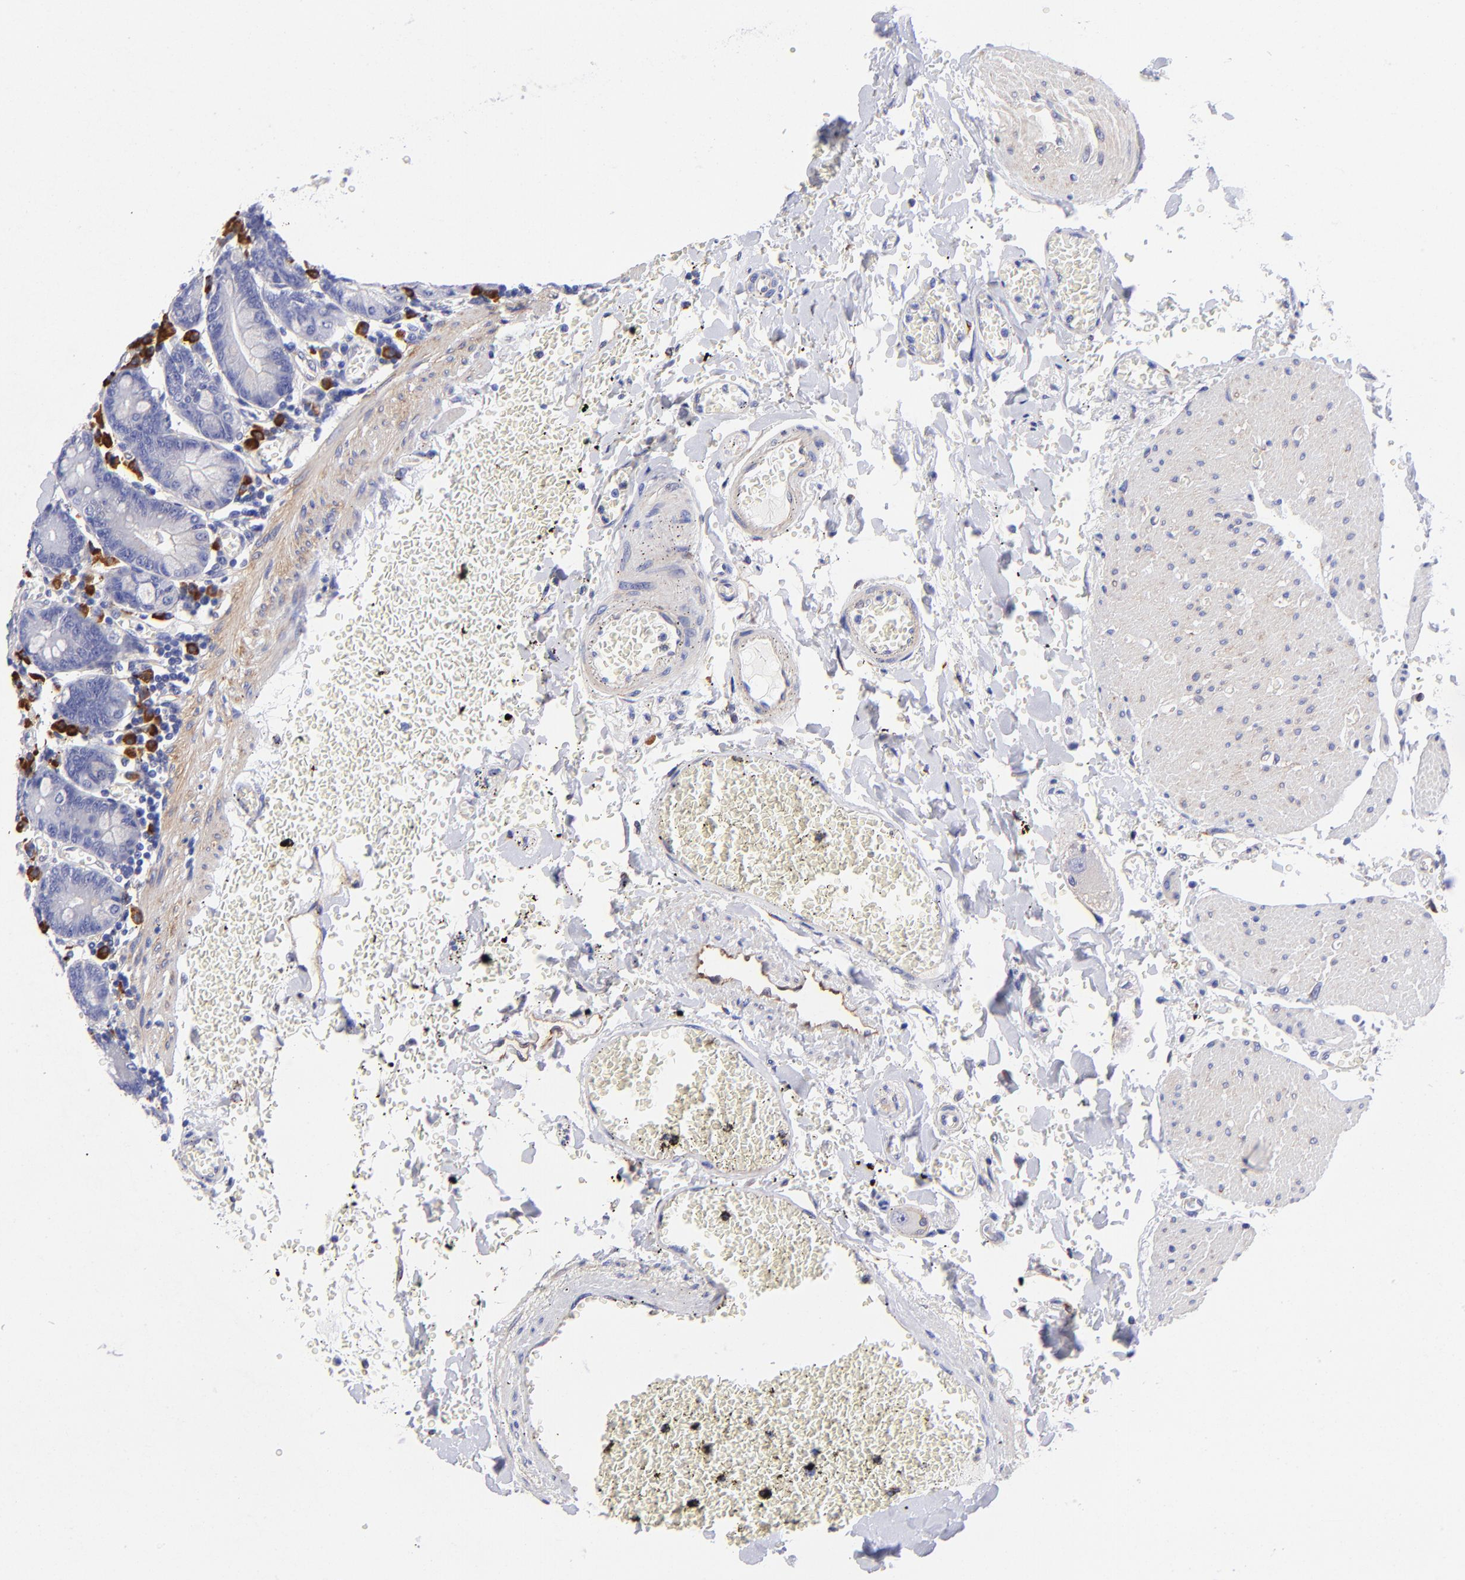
{"staining": {"intensity": "negative", "quantity": "none", "location": "none"}, "tissue": "small intestine", "cell_type": "Glandular cells", "image_type": "normal", "snomed": [{"axis": "morphology", "description": "Normal tissue, NOS"}, {"axis": "topography", "description": "Small intestine"}], "caption": "The image demonstrates no staining of glandular cells in unremarkable small intestine. The staining is performed using DAB (3,3'-diaminobenzidine) brown chromogen with nuclei counter-stained in using hematoxylin.", "gene": "PPFIBP1", "patient": {"sex": "male", "age": 71}}